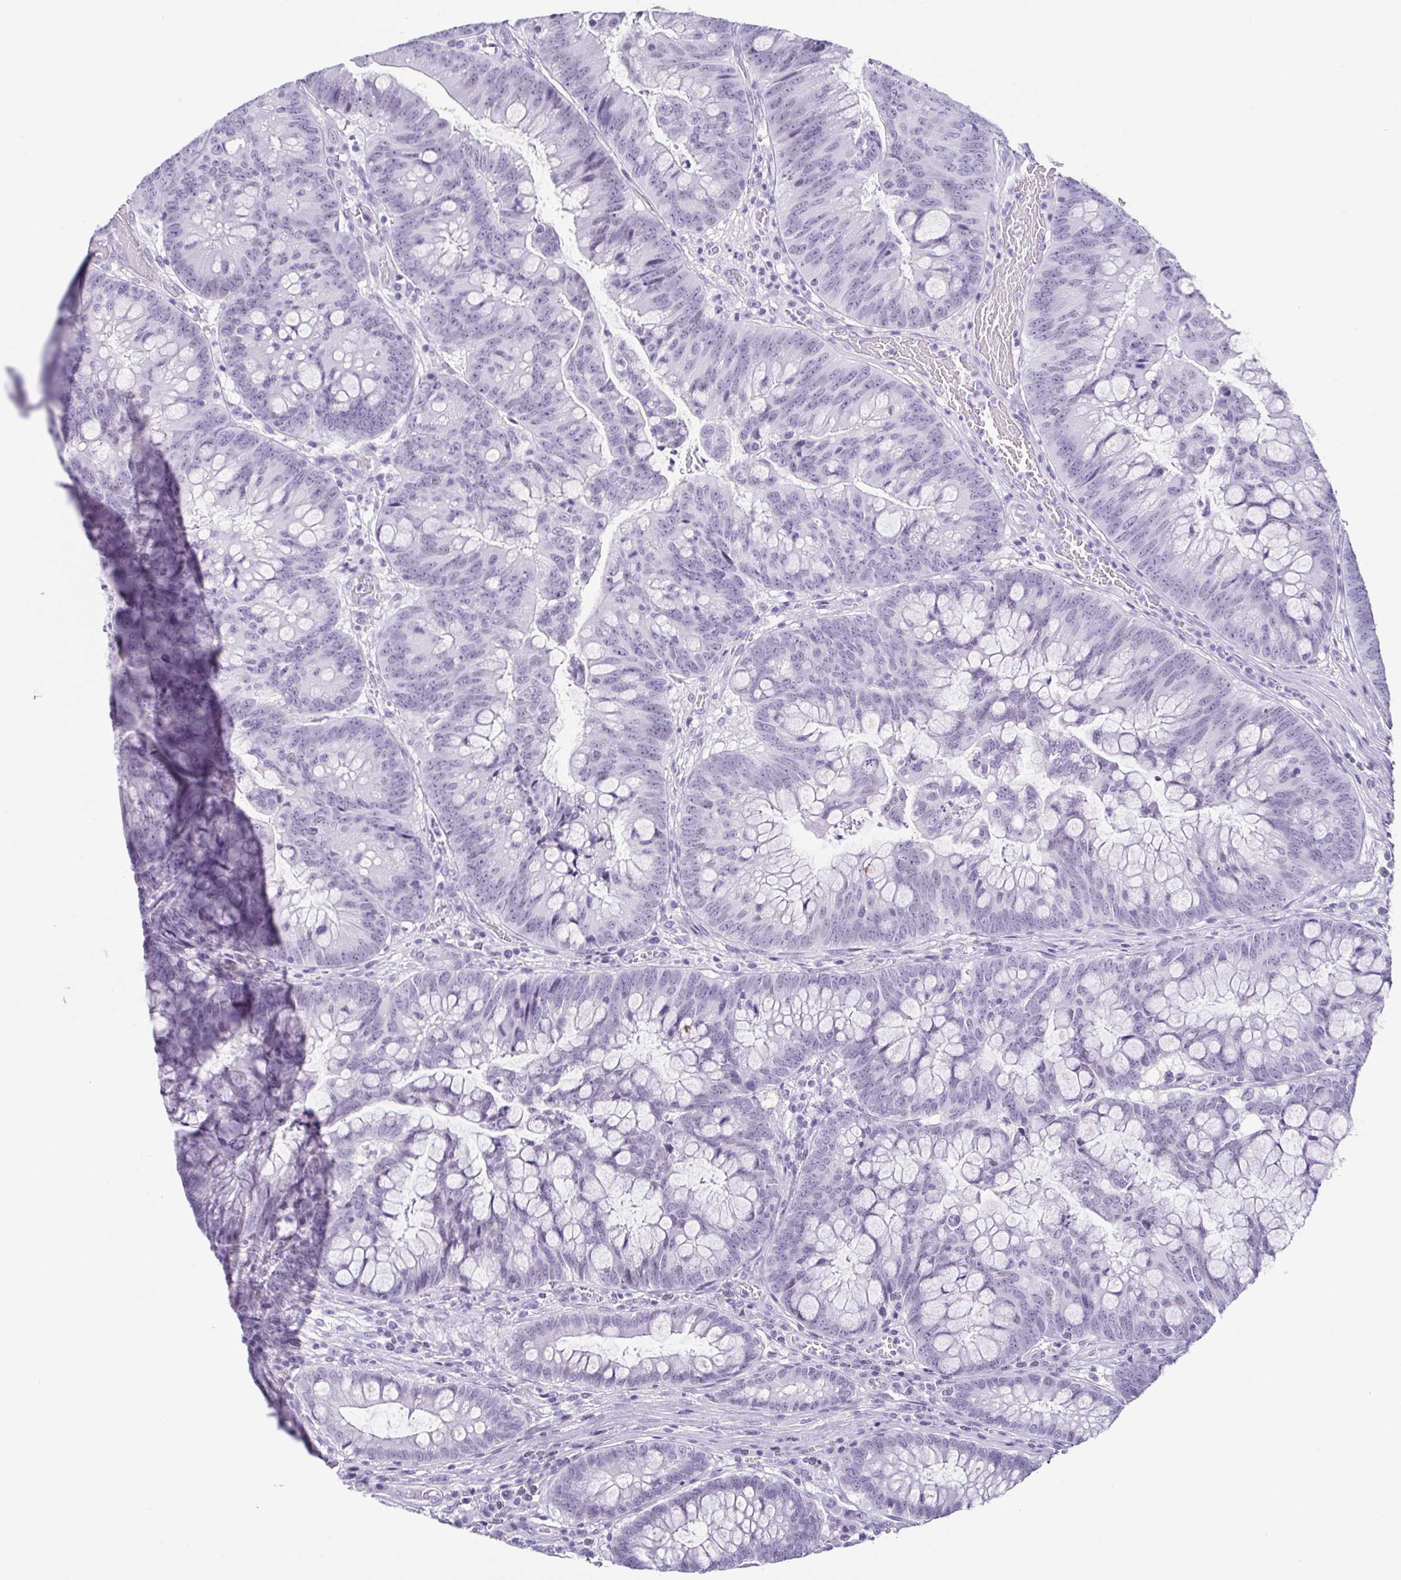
{"staining": {"intensity": "negative", "quantity": "none", "location": "none"}, "tissue": "colorectal cancer", "cell_type": "Tumor cells", "image_type": "cancer", "snomed": [{"axis": "morphology", "description": "Adenocarcinoma, NOS"}, {"axis": "topography", "description": "Colon"}], "caption": "Tumor cells show no significant expression in colorectal cancer. (Immunohistochemistry, brightfield microscopy, high magnification).", "gene": "ESX1", "patient": {"sex": "male", "age": 62}}